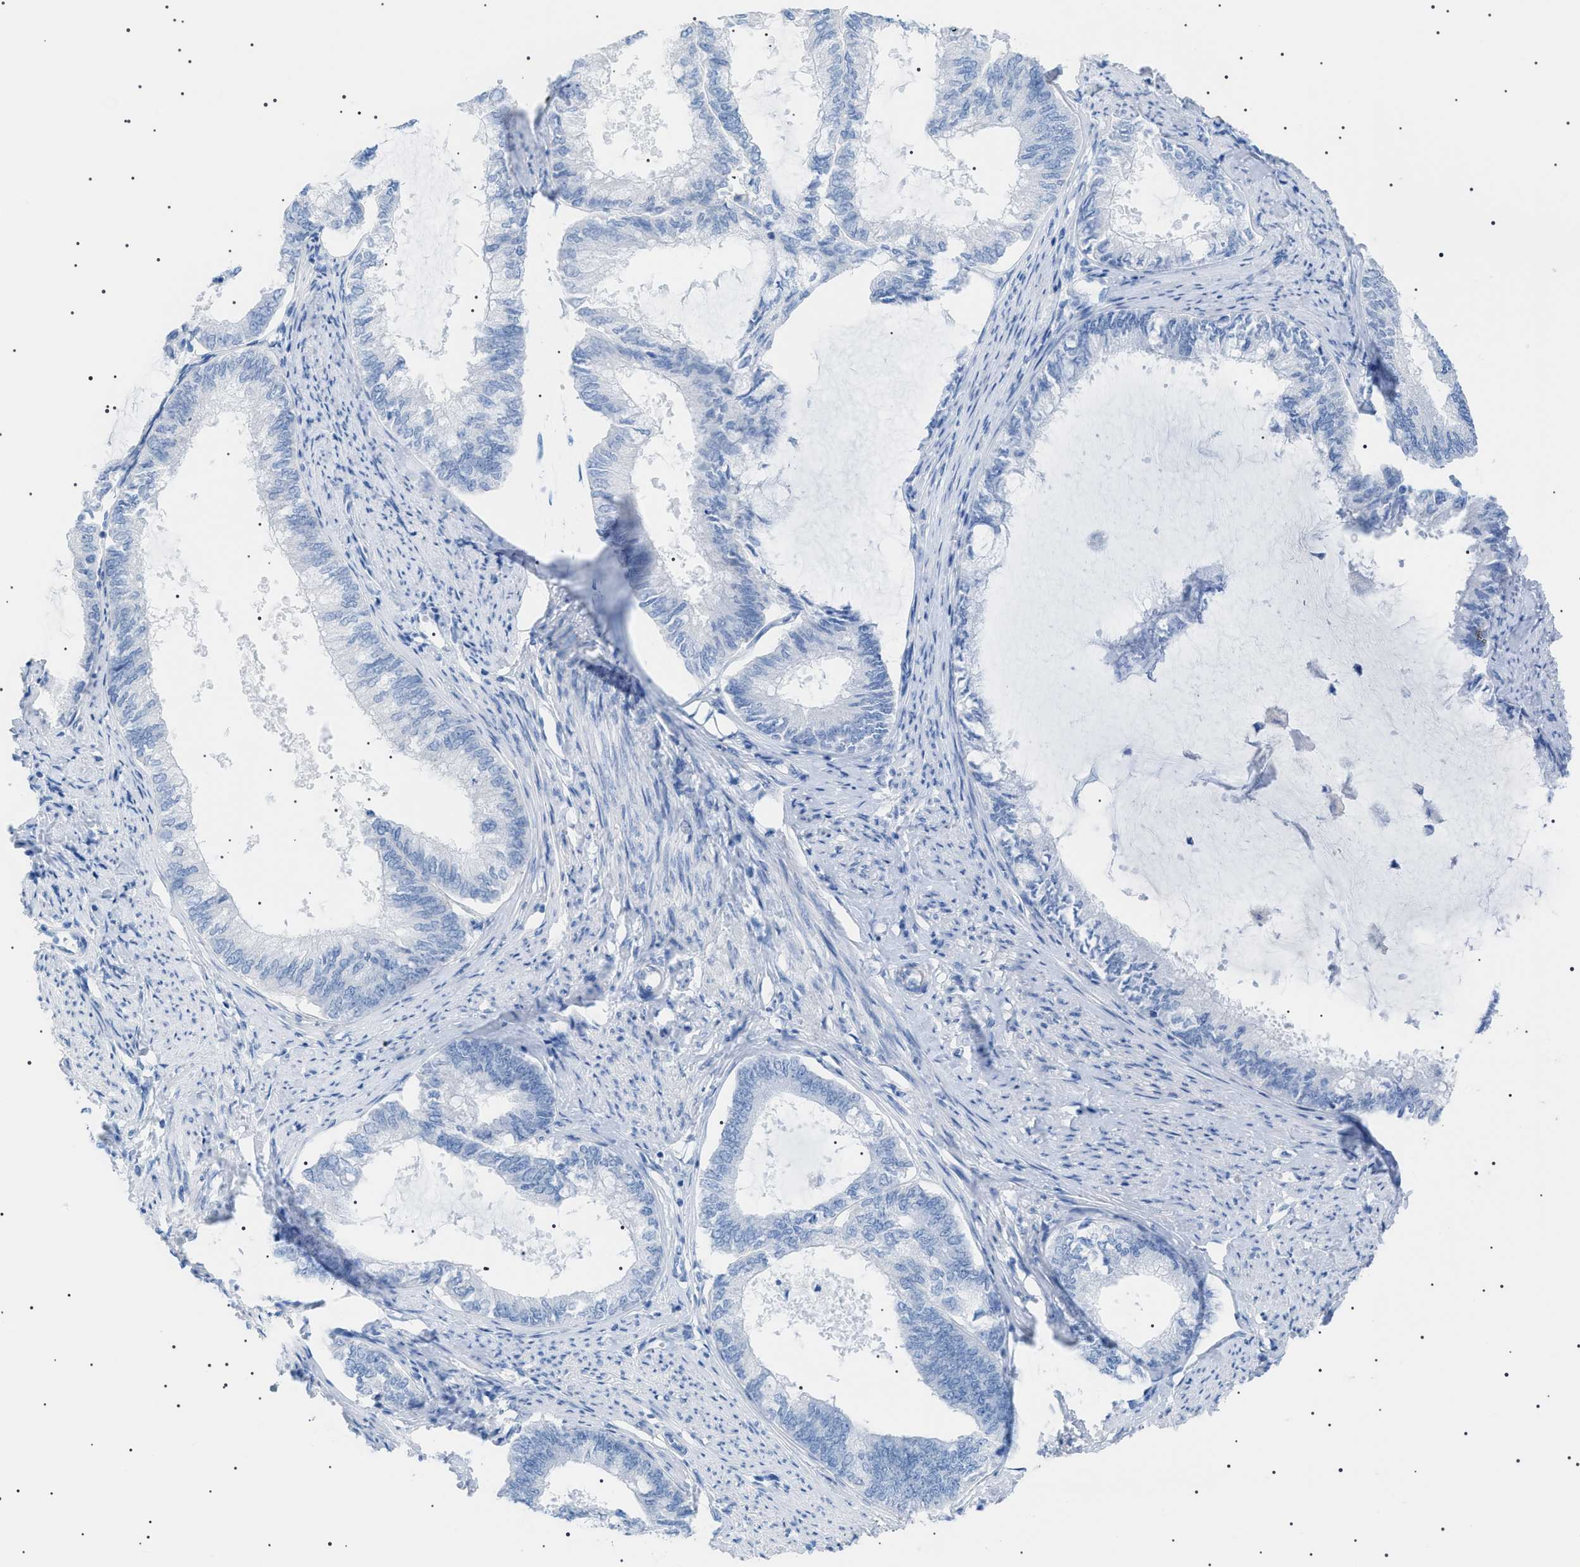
{"staining": {"intensity": "negative", "quantity": "none", "location": "none"}, "tissue": "endometrial cancer", "cell_type": "Tumor cells", "image_type": "cancer", "snomed": [{"axis": "morphology", "description": "Adenocarcinoma, NOS"}, {"axis": "topography", "description": "Endometrium"}], "caption": "Immunohistochemistry micrograph of endometrial cancer (adenocarcinoma) stained for a protein (brown), which shows no staining in tumor cells.", "gene": "LPA", "patient": {"sex": "female", "age": 86}}